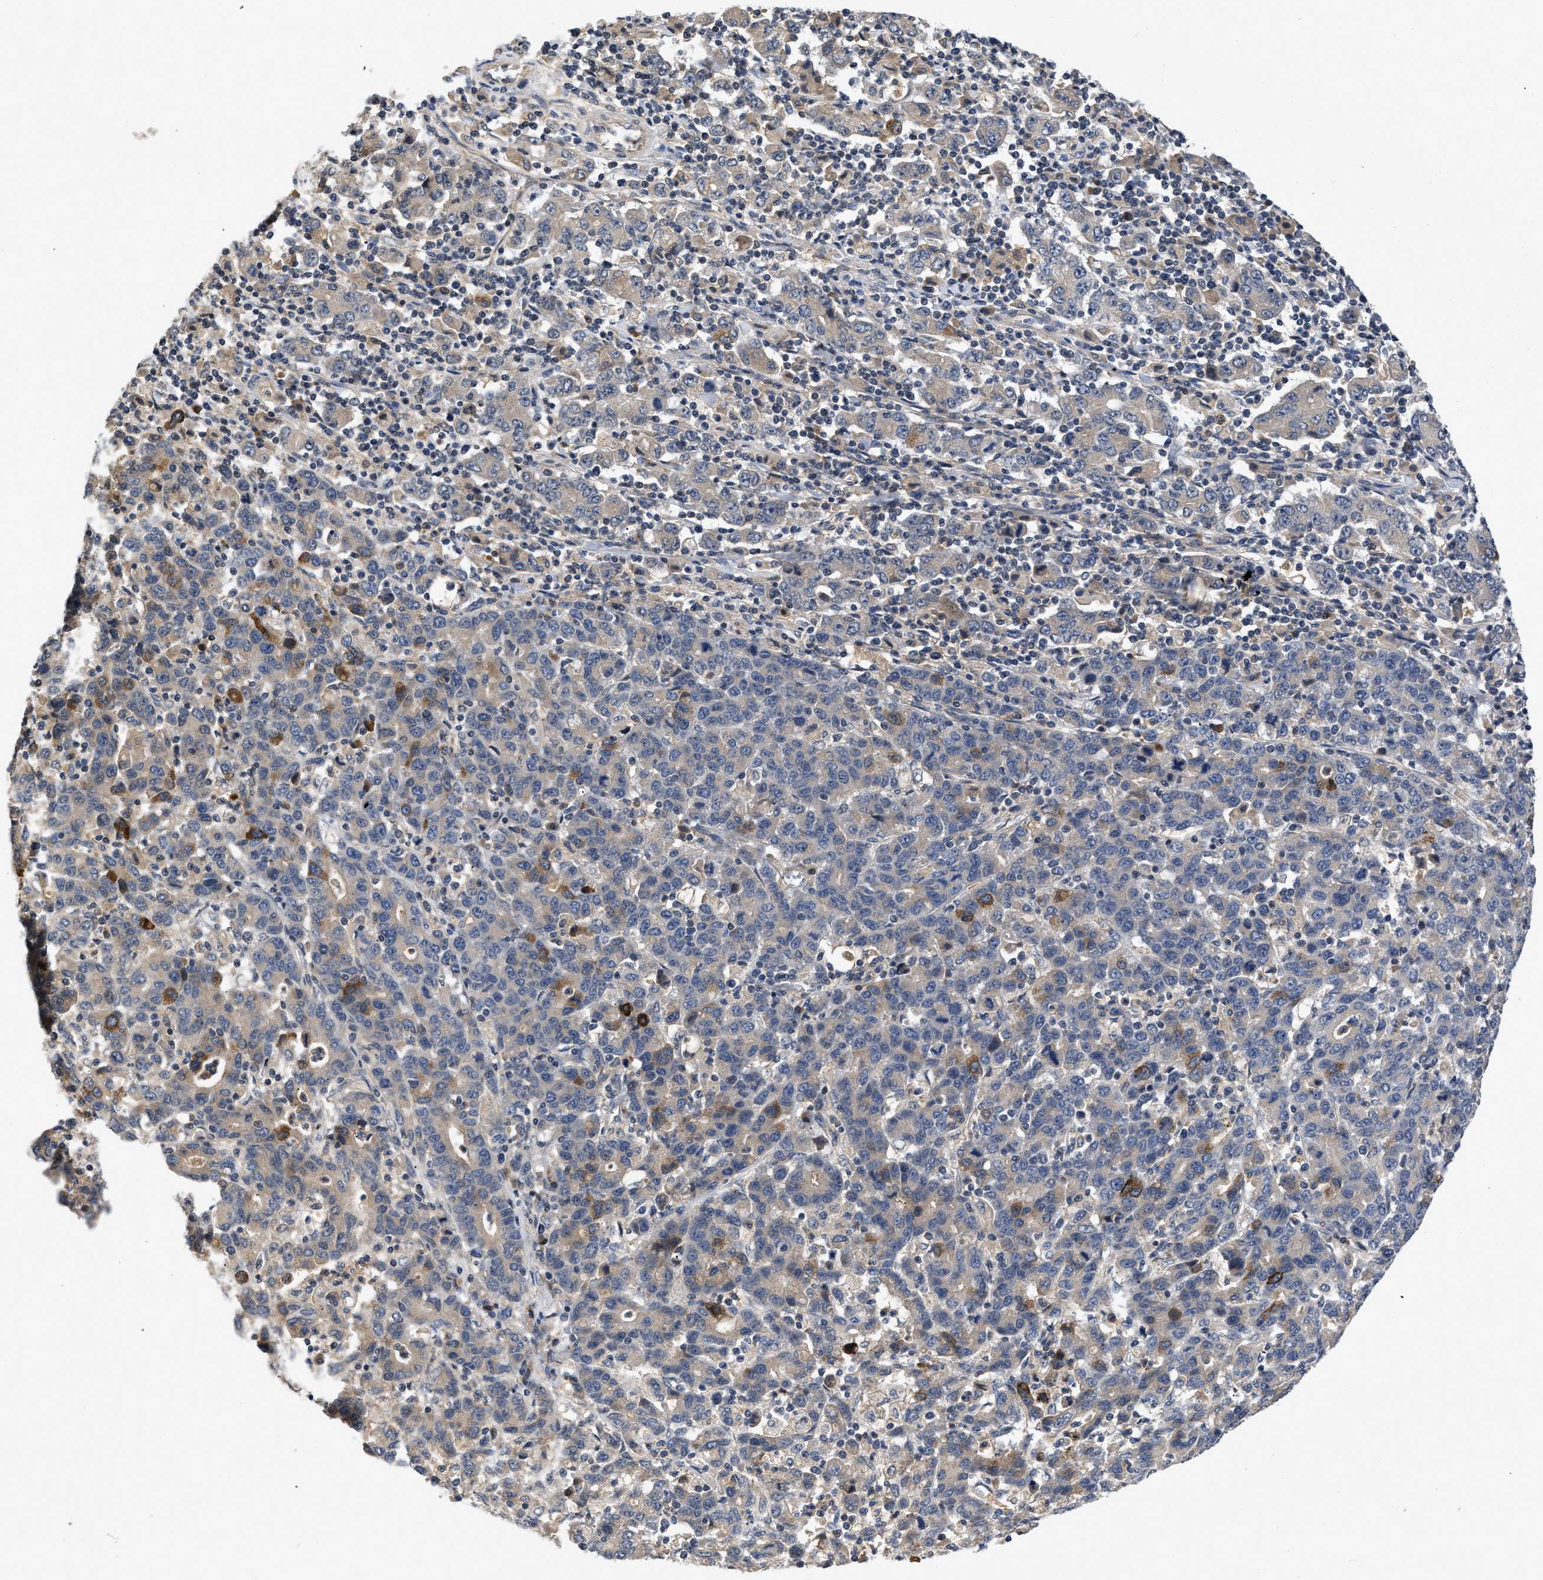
{"staining": {"intensity": "moderate", "quantity": "25%-75%", "location": "cytoplasmic/membranous"}, "tissue": "stomach cancer", "cell_type": "Tumor cells", "image_type": "cancer", "snomed": [{"axis": "morphology", "description": "Adenocarcinoma, NOS"}, {"axis": "topography", "description": "Stomach, upper"}], "caption": "A brown stain highlights moderate cytoplasmic/membranous positivity of a protein in adenocarcinoma (stomach) tumor cells. (Brightfield microscopy of DAB IHC at high magnification).", "gene": "VPS4A", "patient": {"sex": "male", "age": 69}}